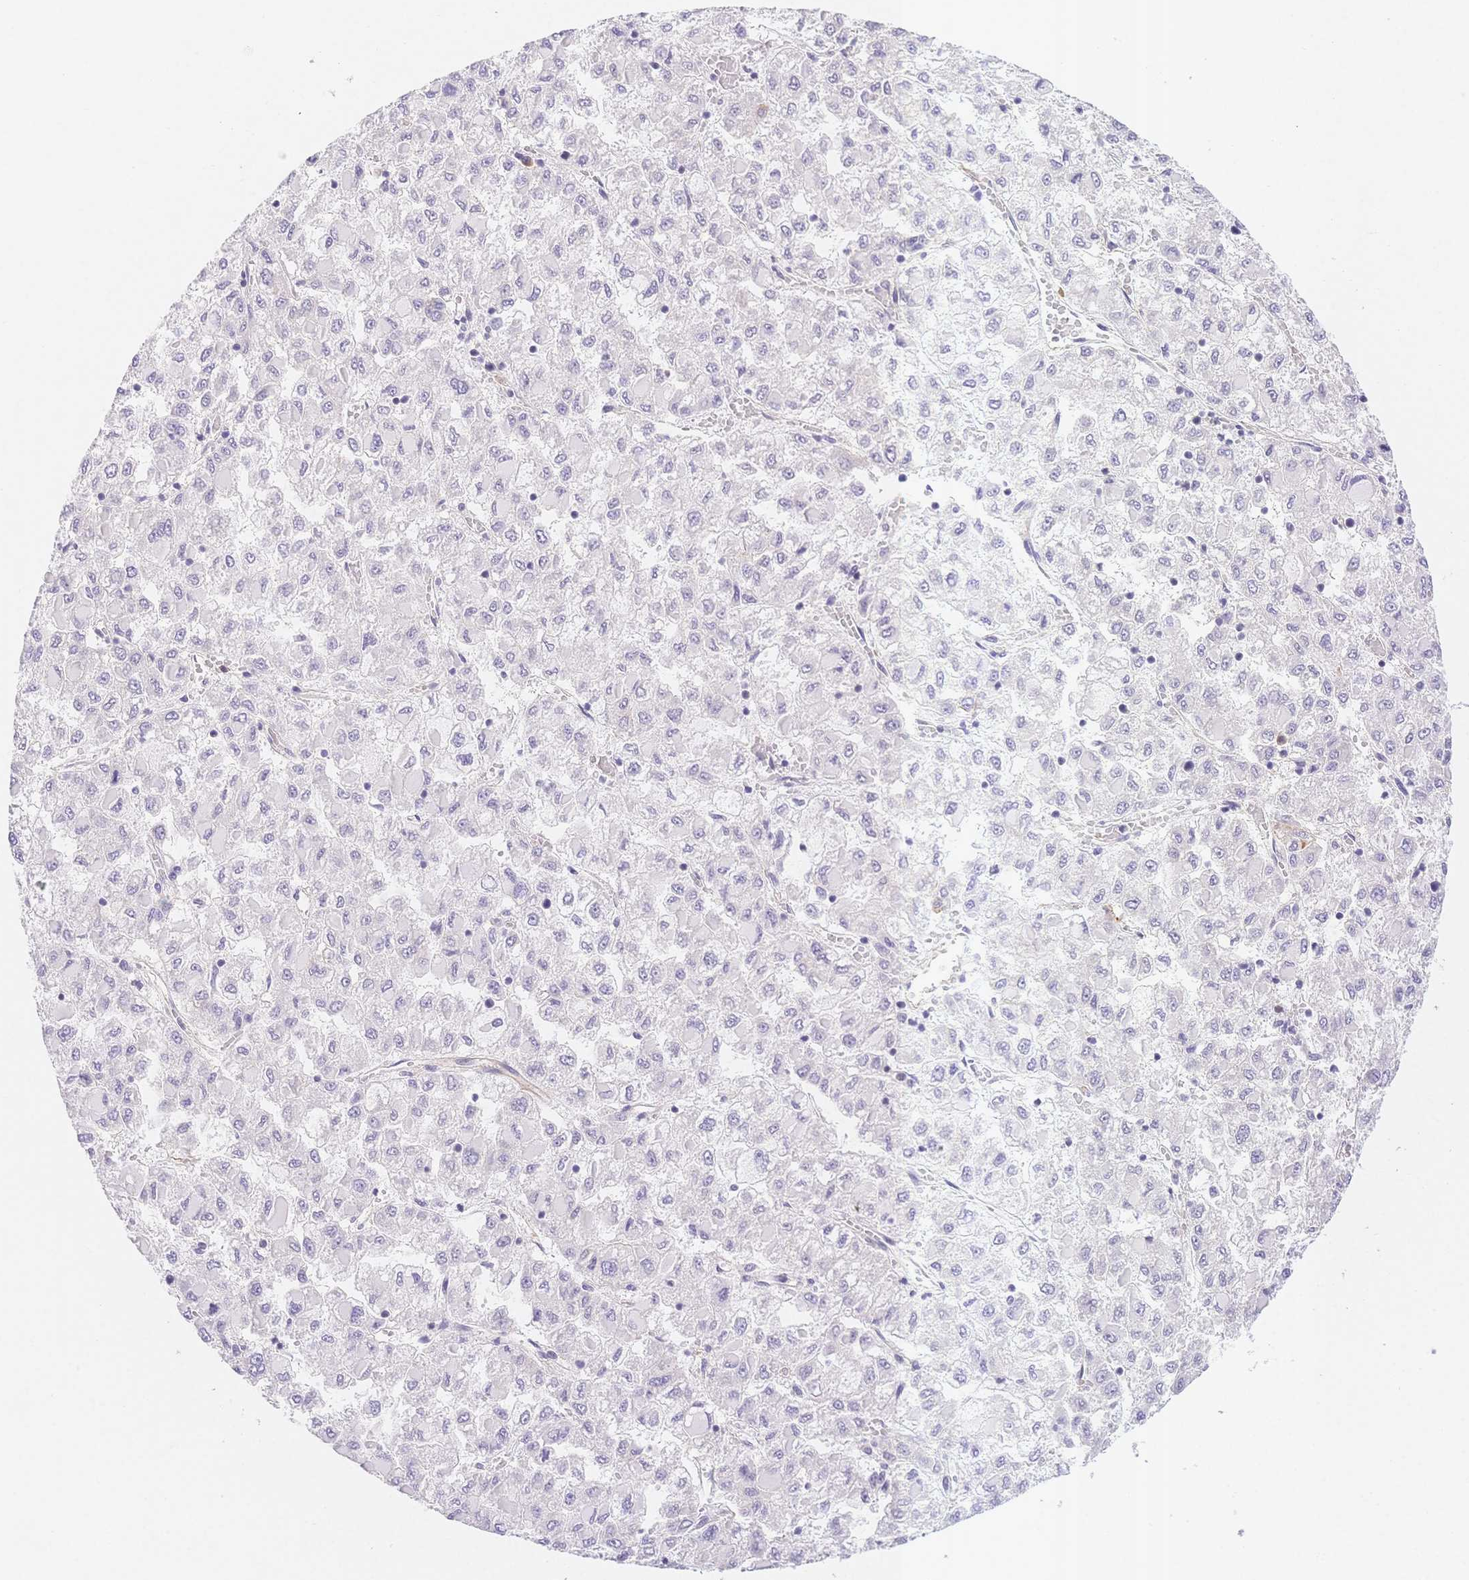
{"staining": {"intensity": "negative", "quantity": "none", "location": "none"}, "tissue": "liver cancer", "cell_type": "Tumor cells", "image_type": "cancer", "snomed": [{"axis": "morphology", "description": "Carcinoma, Hepatocellular, NOS"}, {"axis": "topography", "description": "Liver"}], "caption": "Immunohistochemistry photomicrograph of hepatocellular carcinoma (liver) stained for a protein (brown), which displays no positivity in tumor cells.", "gene": "CSN1S1", "patient": {"sex": "male", "age": 40}}